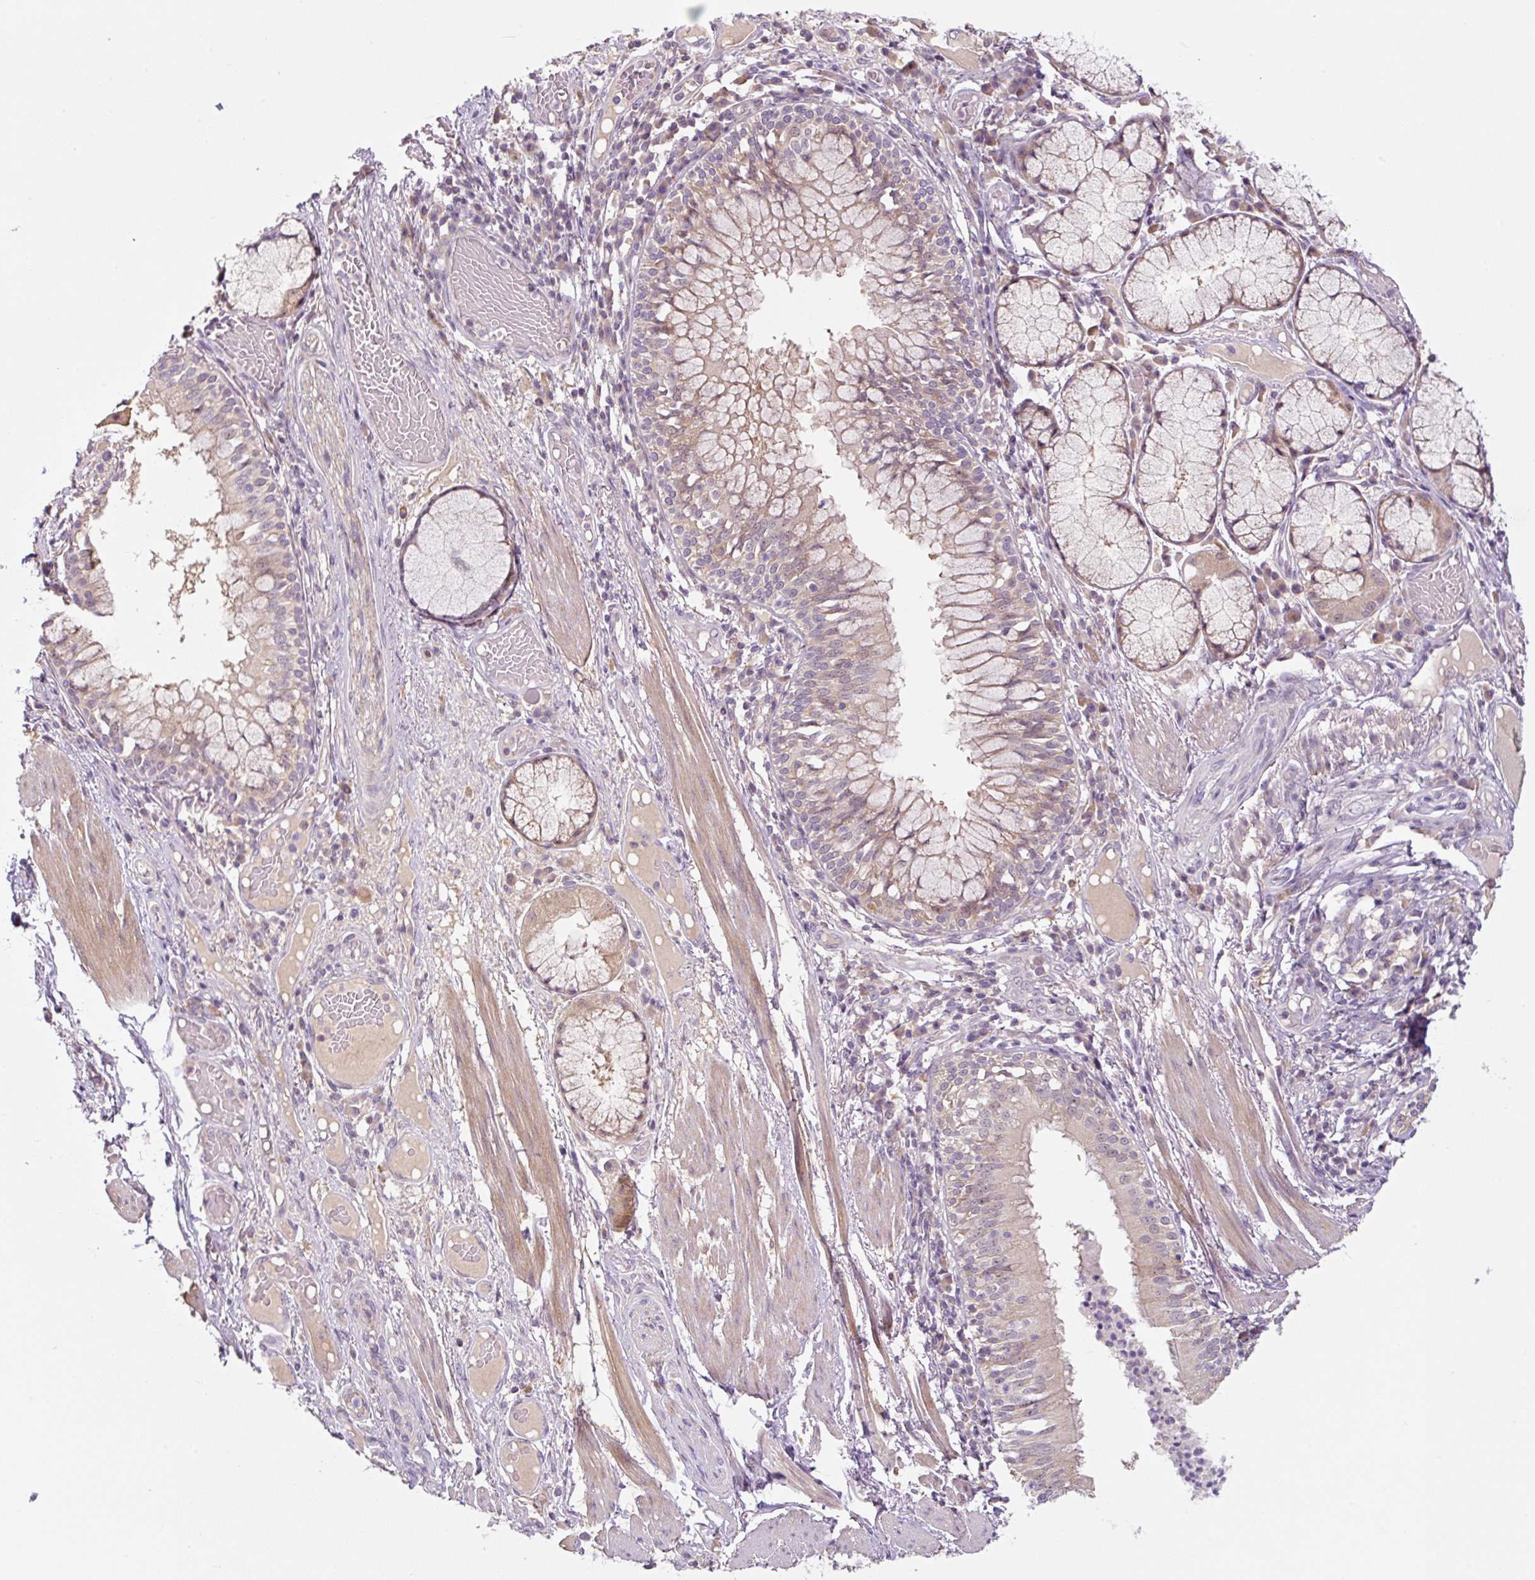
{"staining": {"intensity": "negative", "quantity": "none", "location": "none"}, "tissue": "adipose tissue", "cell_type": "Adipocytes", "image_type": "normal", "snomed": [{"axis": "morphology", "description": "Normal tissue, NOS"}, {"axis": "topography", "description": "Cartilage tissue"}, {"axis": "topography", "description": "Bronchus"}], "caption": "IHC histopathology image of benign human adipose tissue stained for a protein (brown), which exhibits no positivity in adipocytes. (DAB (3,3'-diaminobenzidine) IHC visualized using brightfield microscopy, high magnification).", "gene": "PRKAA2", "patient": {"sex": "male", "age": 56}}